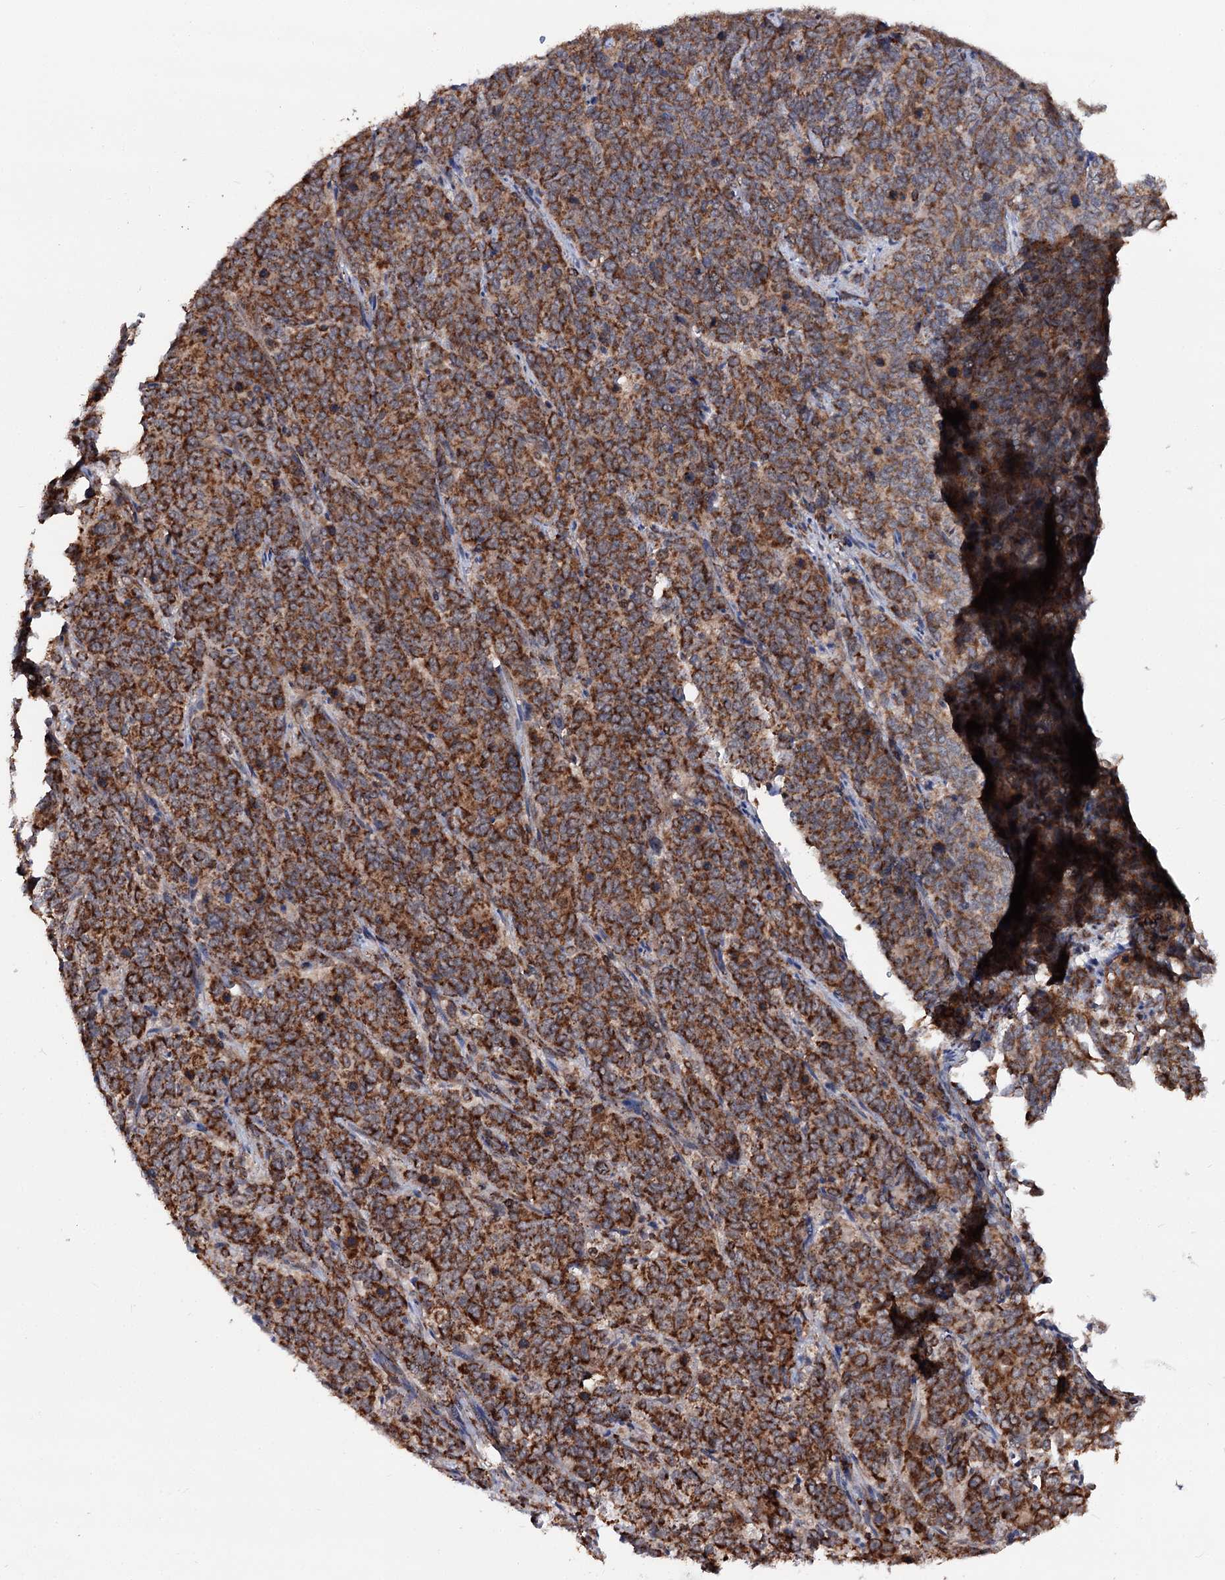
{"staining": {"intensity": "strong", "quantity": ">75%", "location": "cytoplasmic/membranous"}, "tissue": "cervical cancer", "cell_type": "Tumor cells", "image_type": "cancer", "snomed": [{"axis": "morphology", "description": "Squamous cell carcinoma, NOS"}, {"axis": "topography", "description": "Cervix"}], "caption": "Immunohistochemistry staining of cervical cancer (squamous cell carcinoma), which exhibits high levels of strong cytoplasmic/membranous expression in approximately >75% of tumor cells indicating strong cytoplasmic/membranous protein positivity. The staining was performed using DAB (brown) for protein detection and nuclei were counterstained in hematoxylin (blue).", "gene": "FGFR1OP2", "patient": {"sex": "female", "age": 60}}